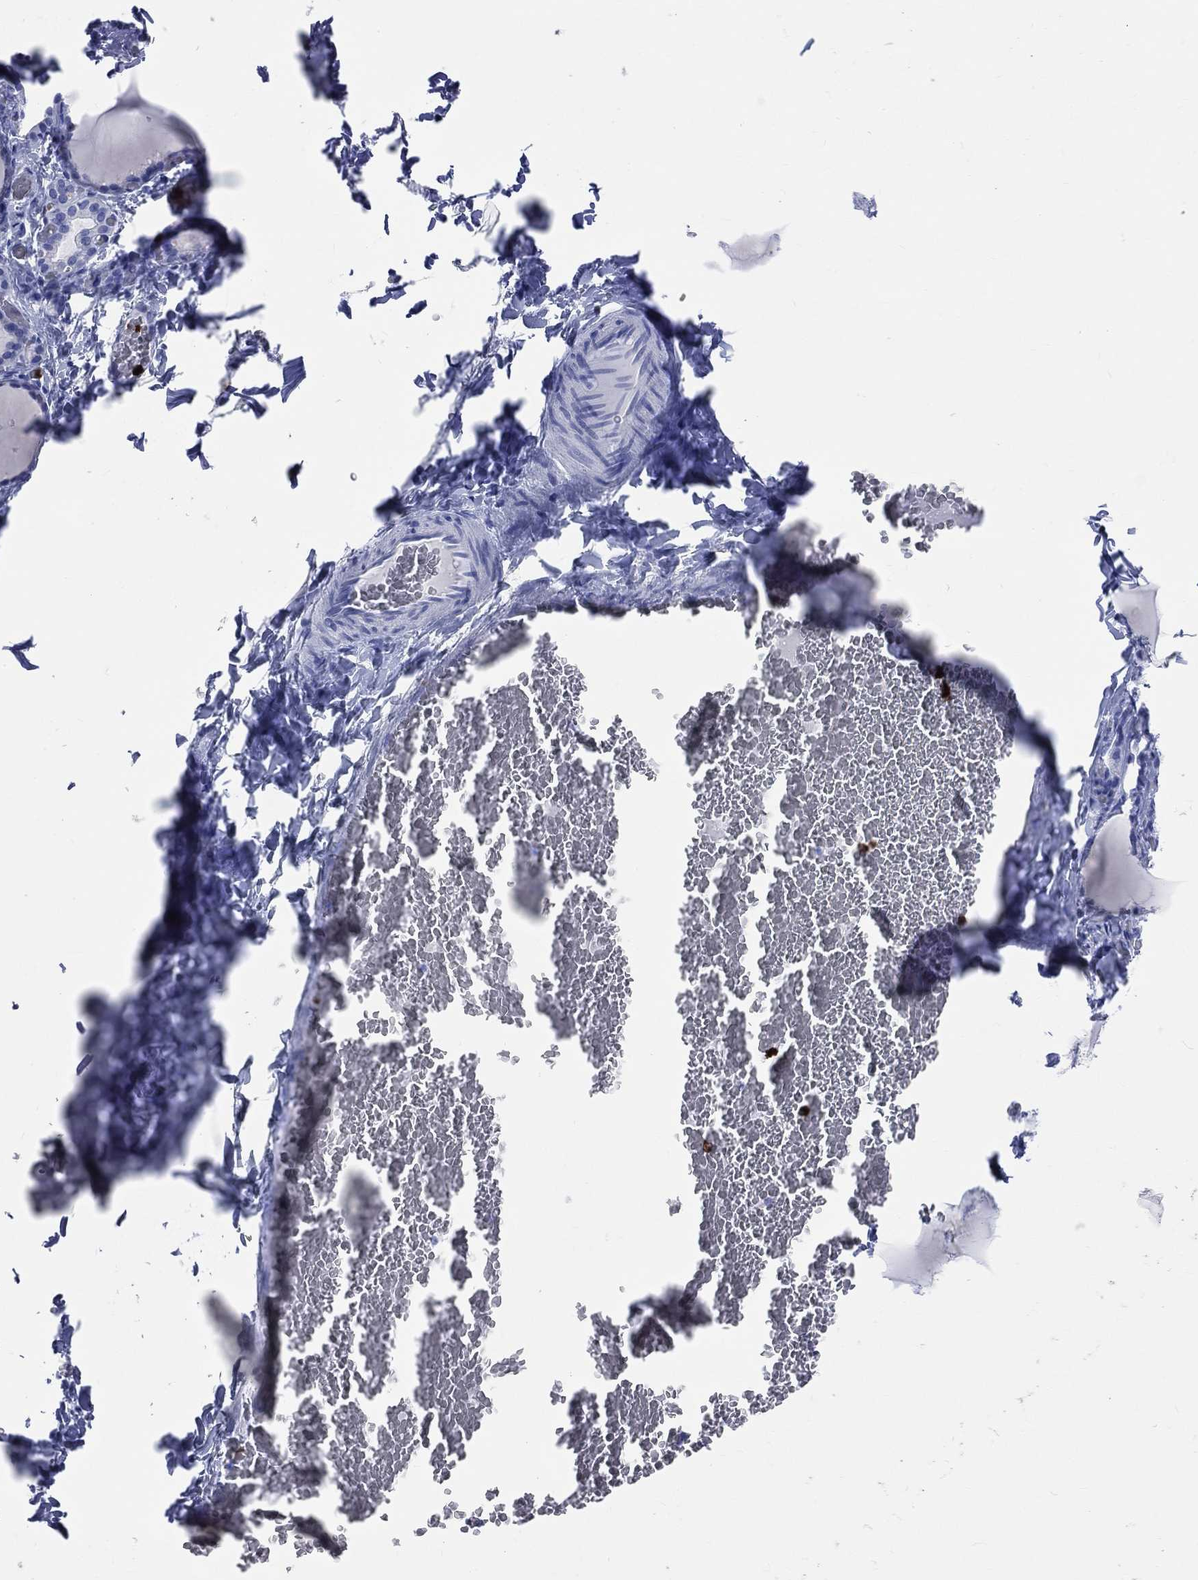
{"staining": {"intensity": "negative", "quantity": "none", "location": "none"}, "tissue": "thyroid gland", "cell_type": "Glandular cells", "image_type": "normal", "snomed": [{"axis": "morphology", "description": "Normal tissue, NOS"}, {"axis": "morphology", "description": "Hyperplasia, NOS"}, {"axis": "topography", "description": "Thyroid gland"}], "caption": "Immunohistochemical staining of benign human thyroid gland displays no significant positivity in glandular cells. (Brightfield microscopy of DAB (3,3'-diaminobenzidine) immunohistochemistry (IHC) at high magnification).", "gene": "PGLYRP1", "patient": {"sex": "female", "age": 27}}